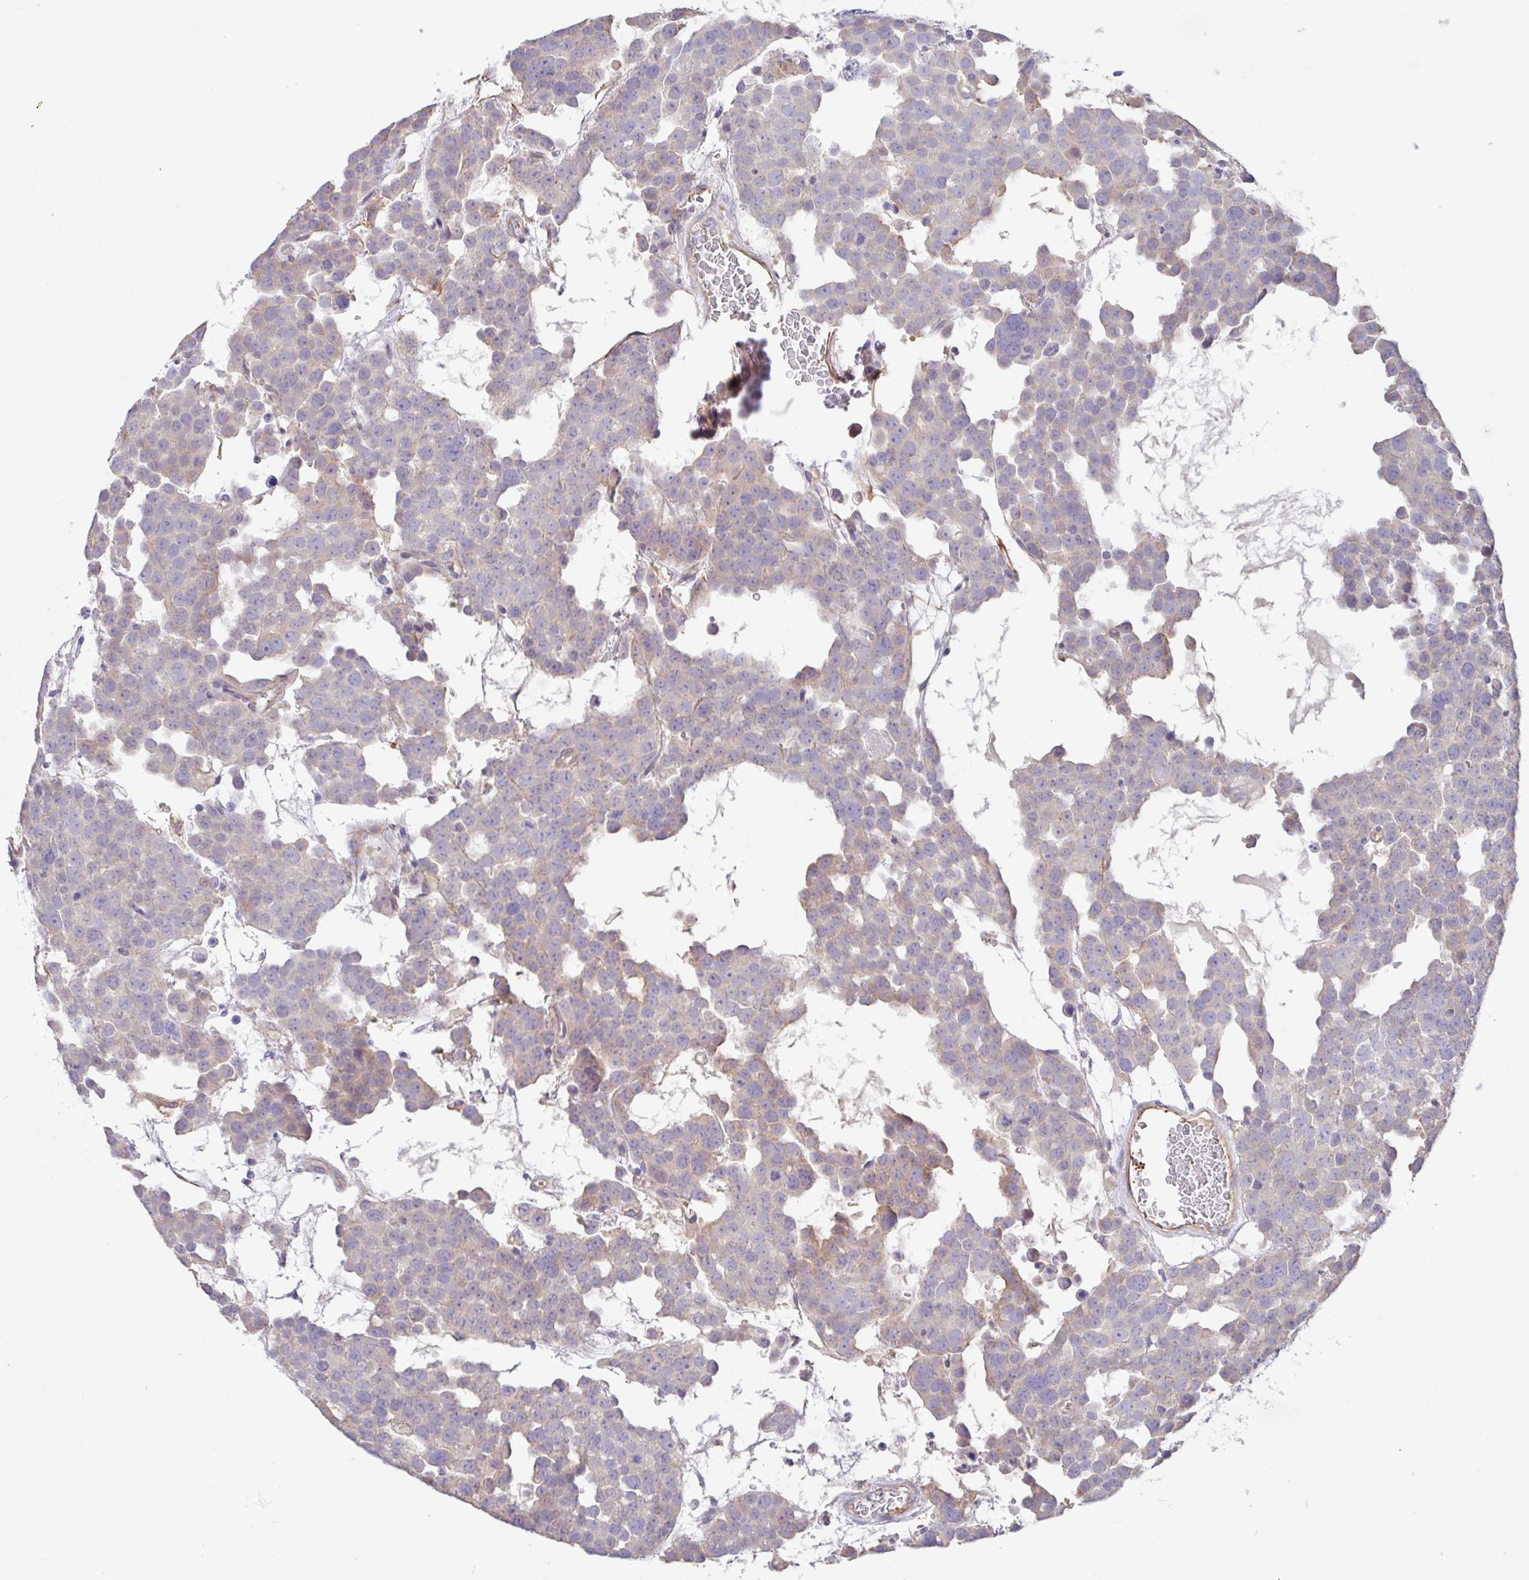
{"staining": {"intensity": "weak", "quantity": "25%-75%", "location": "cytoplasmic/membranous"}, "tissue": "testis cancer", "cell_type": "Tumor cells", "image_type": "cancer", "snomed": [{"axis": "morphology", "description": "Seminoma, NOS"}, {"axis": "topography", "description": "Testis"}], "caption": "Testis cancer tissue shows weak cytoplasmic/membranous positivity in approximately 25%-75% of tumor cells (DAB = brown stain, brightfield microscopy at high magnification).", "gene": "PLCD4", "patient": {"sex": "male", "age": 71}}